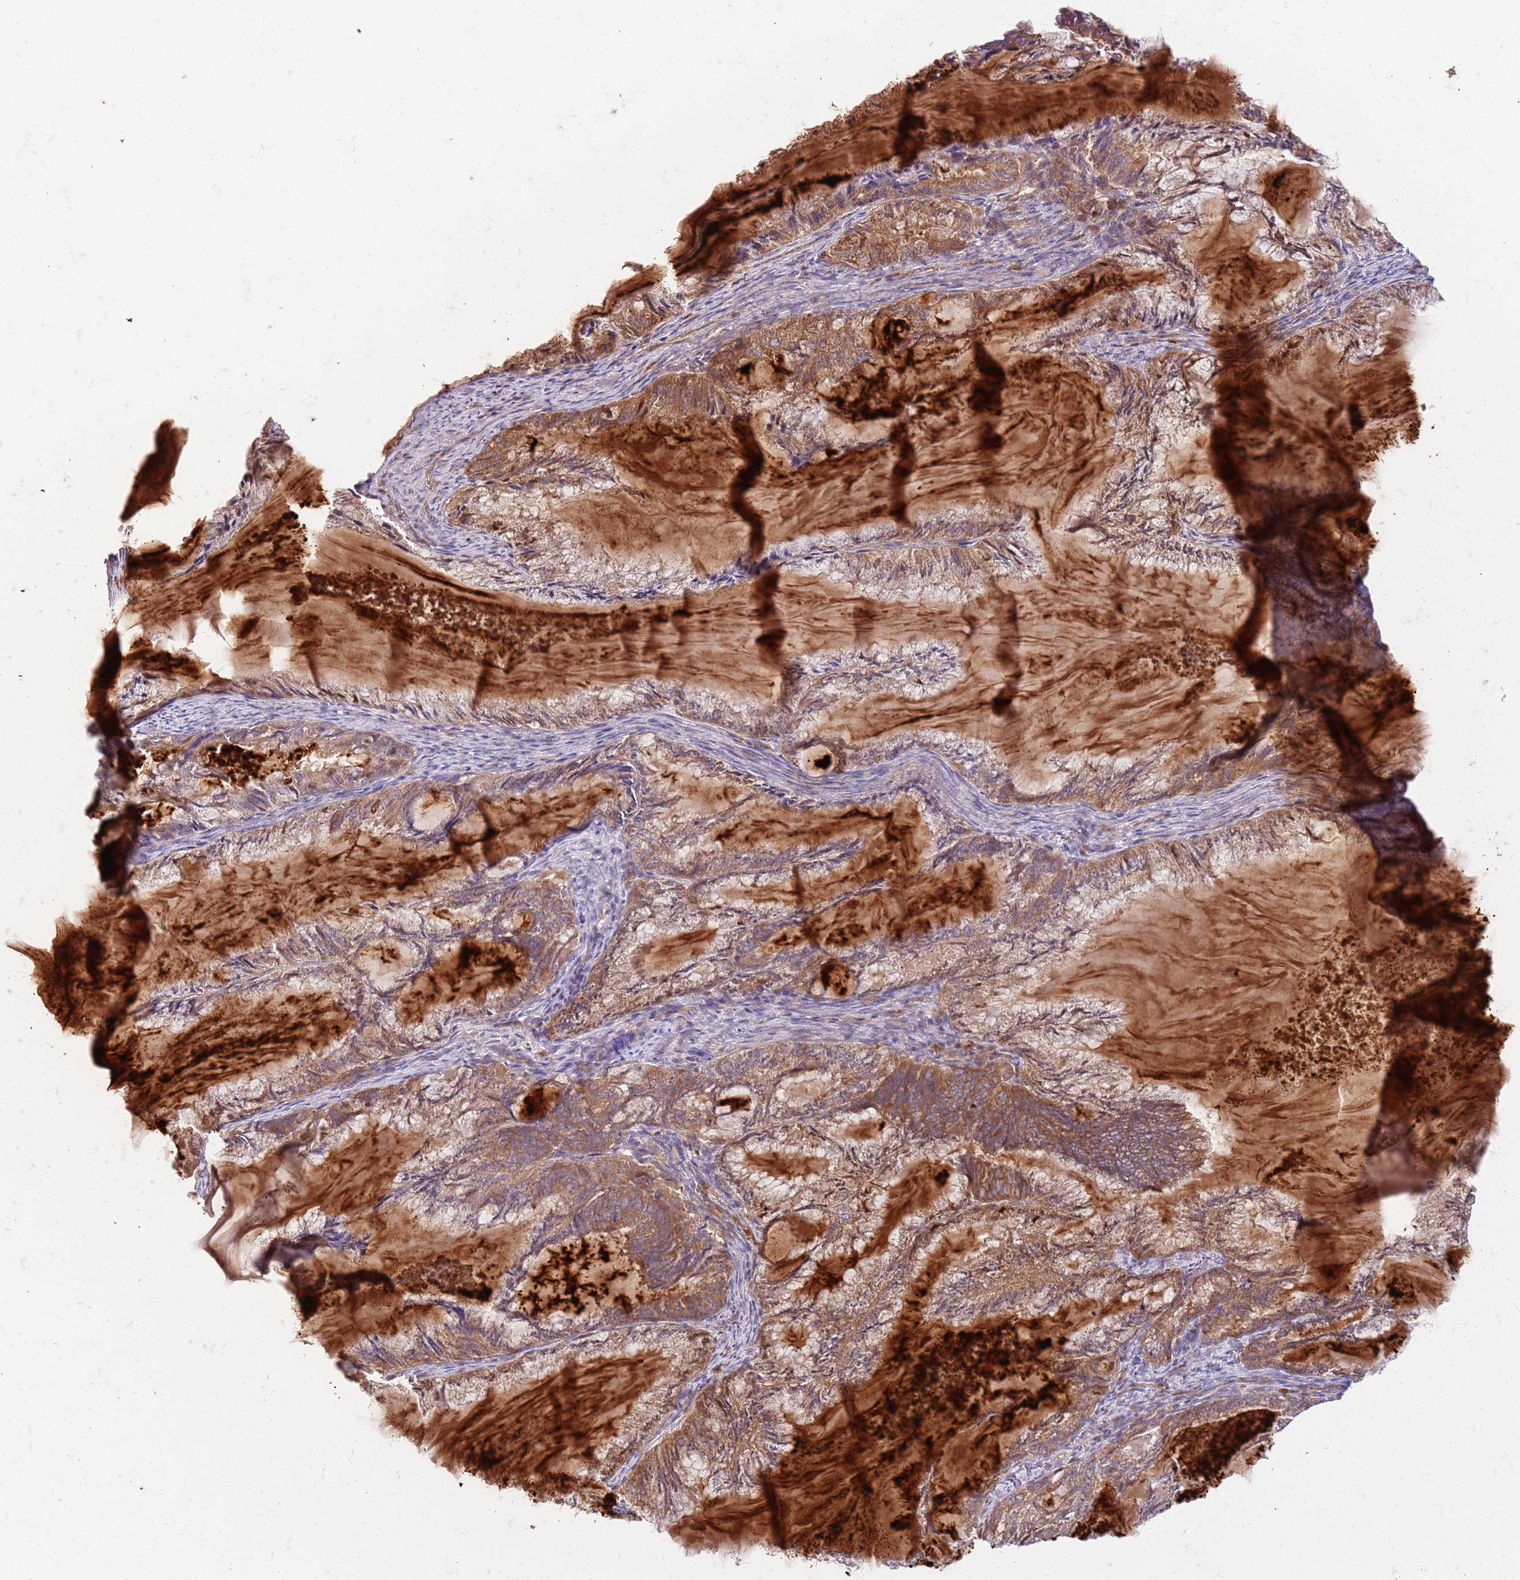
{"staining": {"intensity": "moderate", "quantity": "25%-75%", "location": "cytoplasmic/membranous"}, "tissue": "endometrial cancer", "cell_type": "Tumor cells", "image_type": "cancer", "snomed": [{"axis": "morphology", "description": "Adenocarcinoma, NOS"}, {"axis": "topography", "description": "Endometrium"}], "caption": "Protein positivity by immunohistochemistry shows moderate cytoplasmic/membranous expression in about 25%-75% of tumor cells in endometrial adenocarcinoma. (DAB (3,3'-diaminobenzidine) IHC, brown staining for protein, blue staining for nuclei).", "gene": "OSBP", "patient": {"sex": "female", "age": 86}}